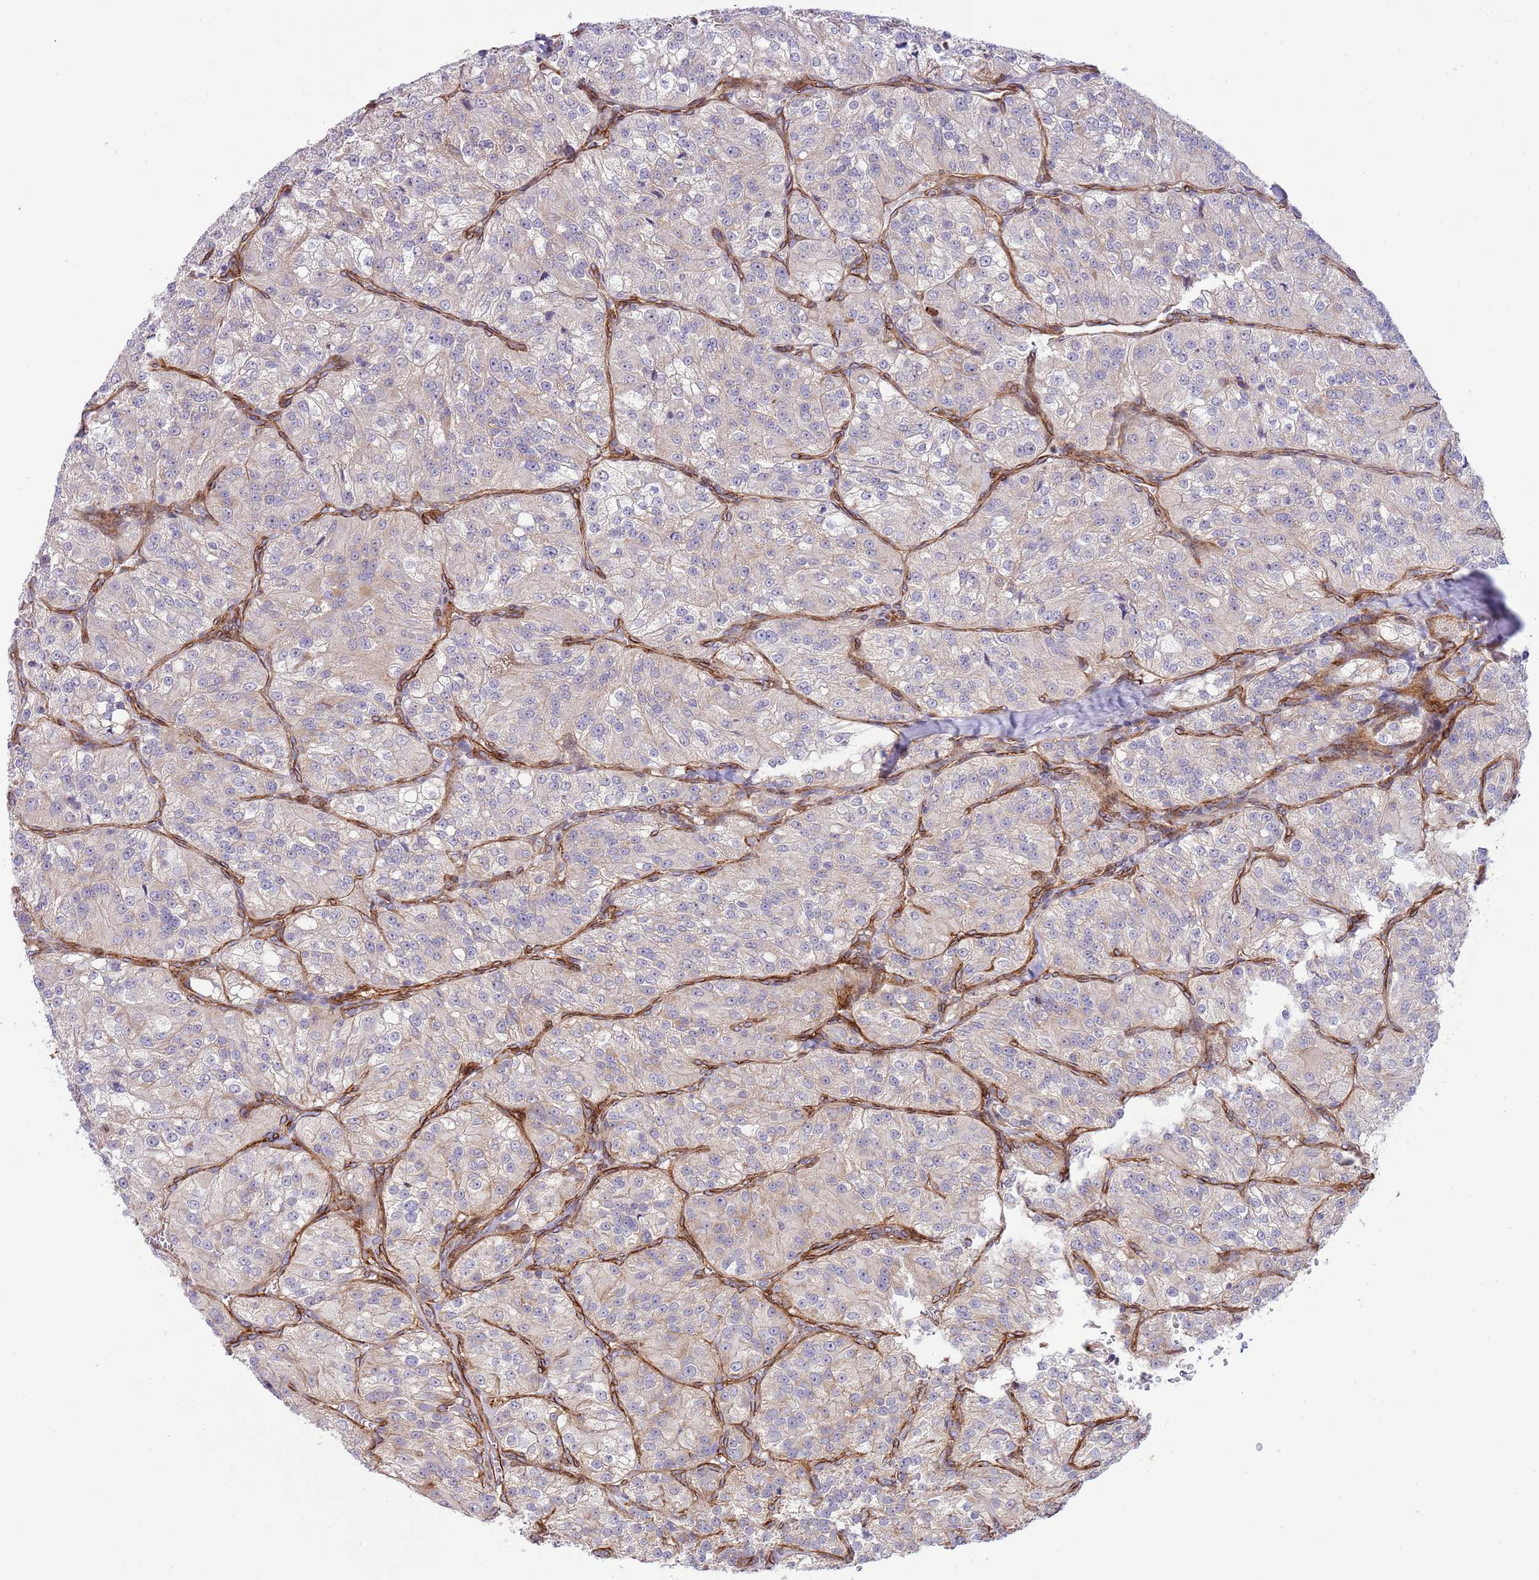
{"staining": {"intensity": "moderate", "quantity": "<25%", "location": "cytoplasmic/membranous"}, "tissue": "renal cancer", "cell_type": "Tumor cells", "image_type": "cancer", "snomed": [{"axis": "morphology", "description": "Adenocarcinoma, NOS"}, {"axis": "topography", "description": "Kidney"}], "caption": "IHC of human adenocarcinoma (renal) exhibits low levels of moderate cytoplasmic/membranous positivity in approximately <25% of tumor cells.", "gene": "NEK3", "patient": {"sex": "female", "age": 63}}